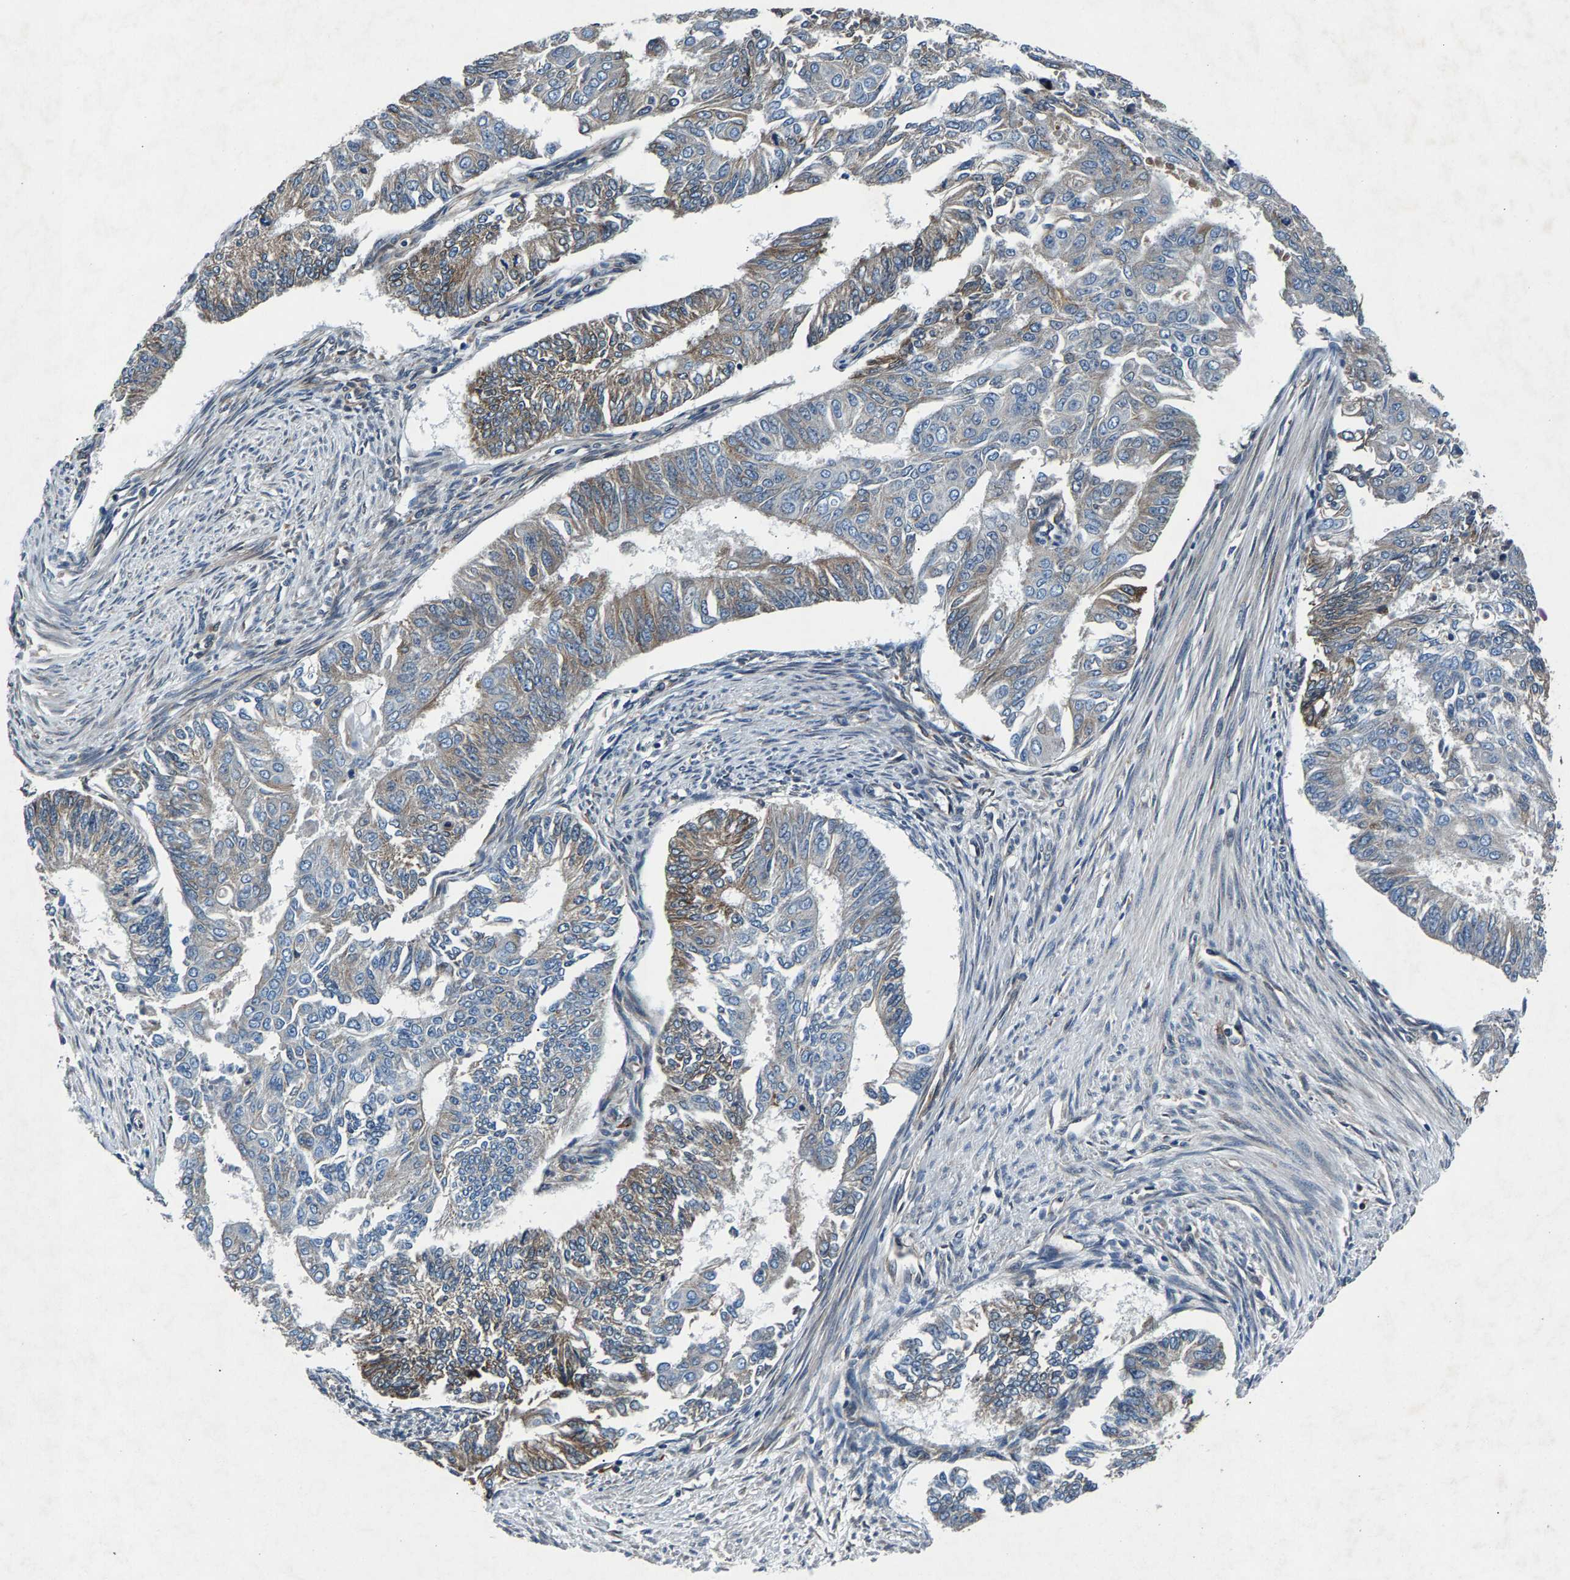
{"staining": {"intensity": "moderate", "quantity": "<25%", "location": "cytoplasmic/membranous"}, "tissue": "endometrial cancer", "cell_type": "Tumor cells", "image_type": "cancer", "snomed": [{"axis": "morphology", "description": "Adenocarcinoma, NOS"}, {"axis": "topography", "description": "Endometrium"}], "caption": "The image exhibits a brown stain indicating the presence of a protein in the cytoplasmic/membranous of tumor cells in endometrial cancer. (brown staining indicates protein expression, while blue staining denotes nuclei).", "gene": "LPCAT1", "patient": {"sex": "female", "age": 32}}